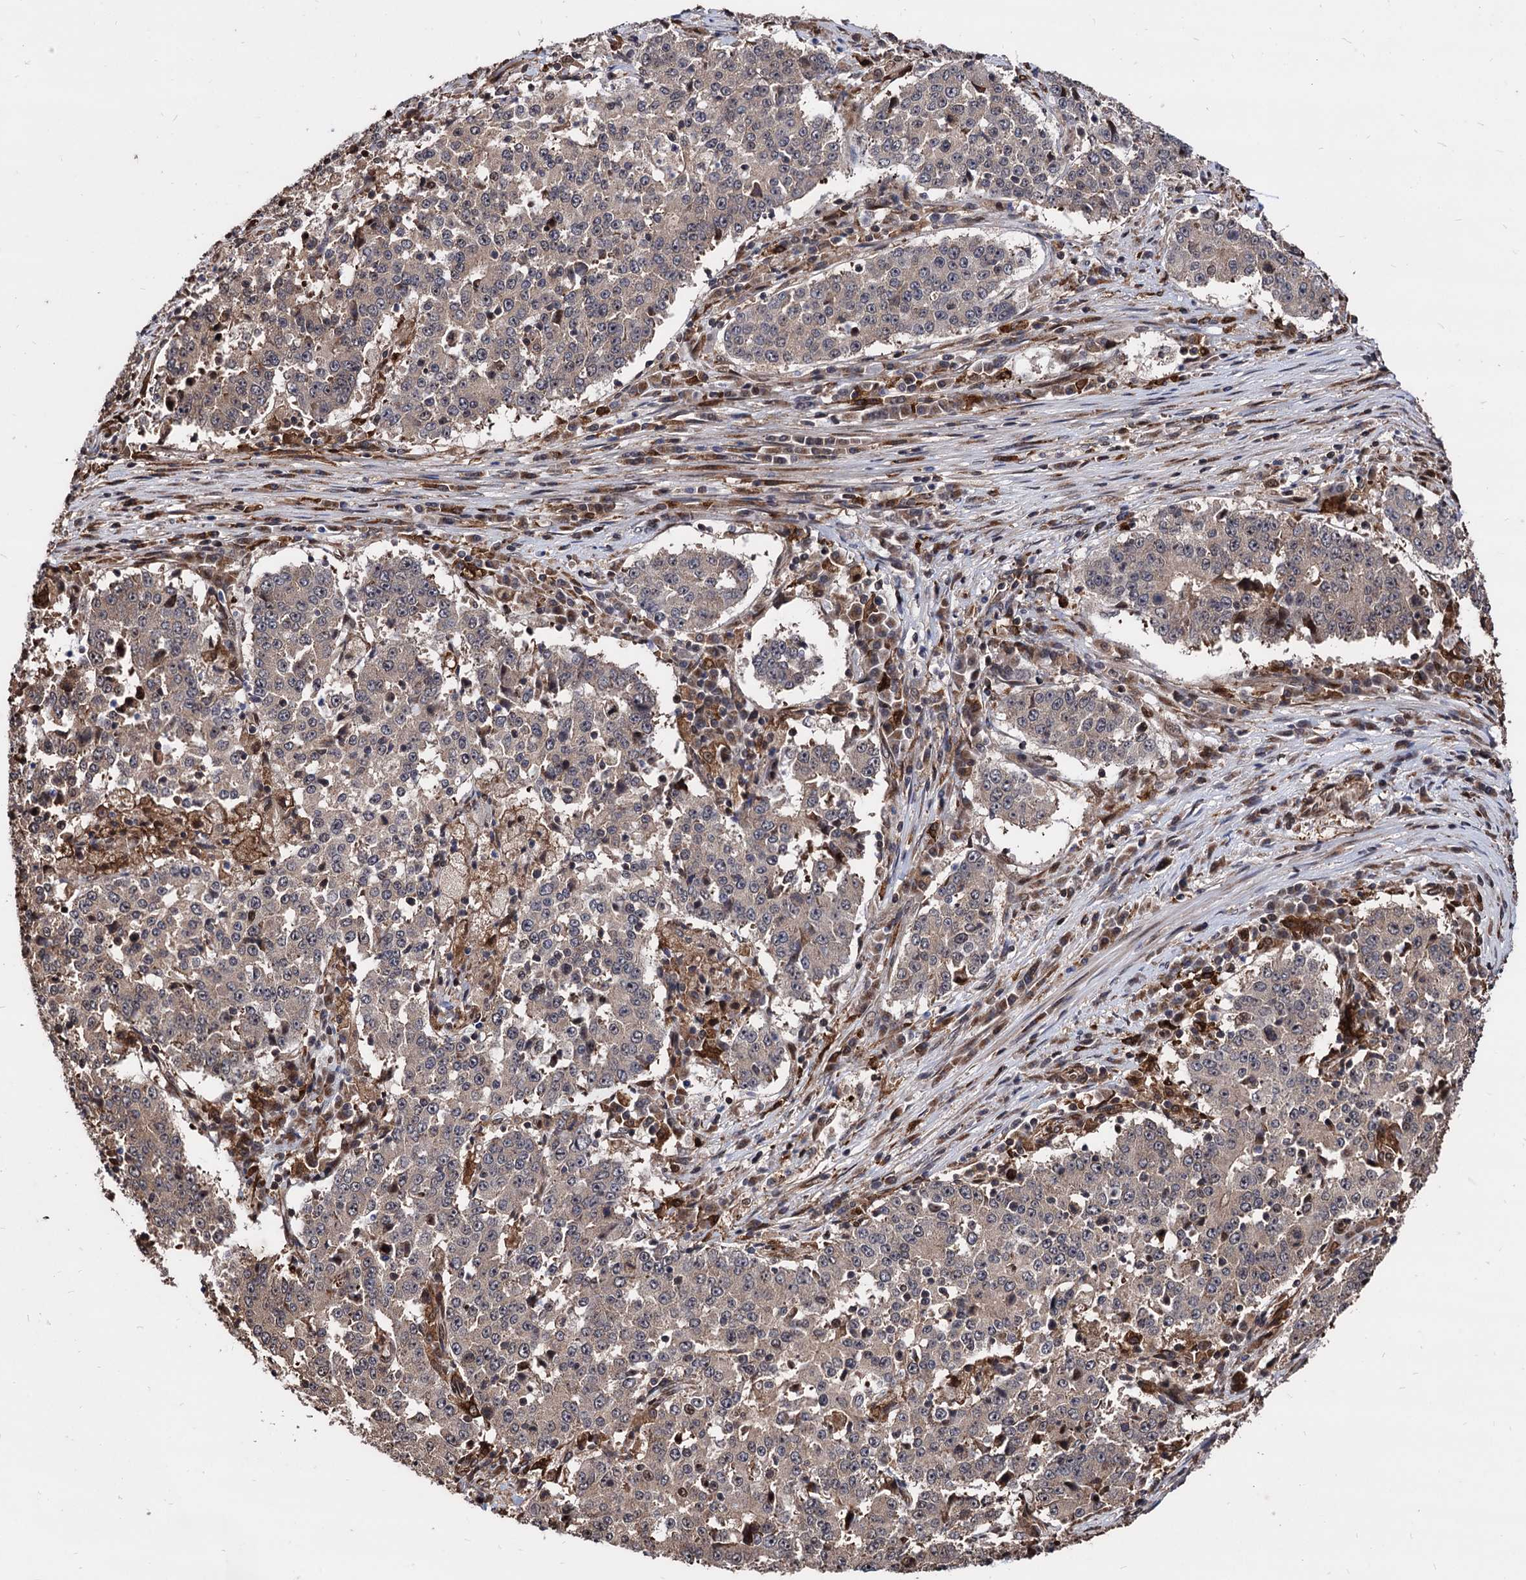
{"staining": {"intensity": "negative", "quantity": "none", "location": "none"}, "tissue": "stomach cancer", "cell_type": "Tumor cells", "image_type": "cancer", "snomed": [{"axis": "morphology", "description": "Adenocarcinoma, NOS"}, {"axis": "topography", "description": "Stomach"}], "caption": "Stomach cancer stained for a protein using immunohistochemistry (IHC) shows no expression tumor cells.", "gene": "ANKRD12", "patient": {"sex": "male", "age": 59}}